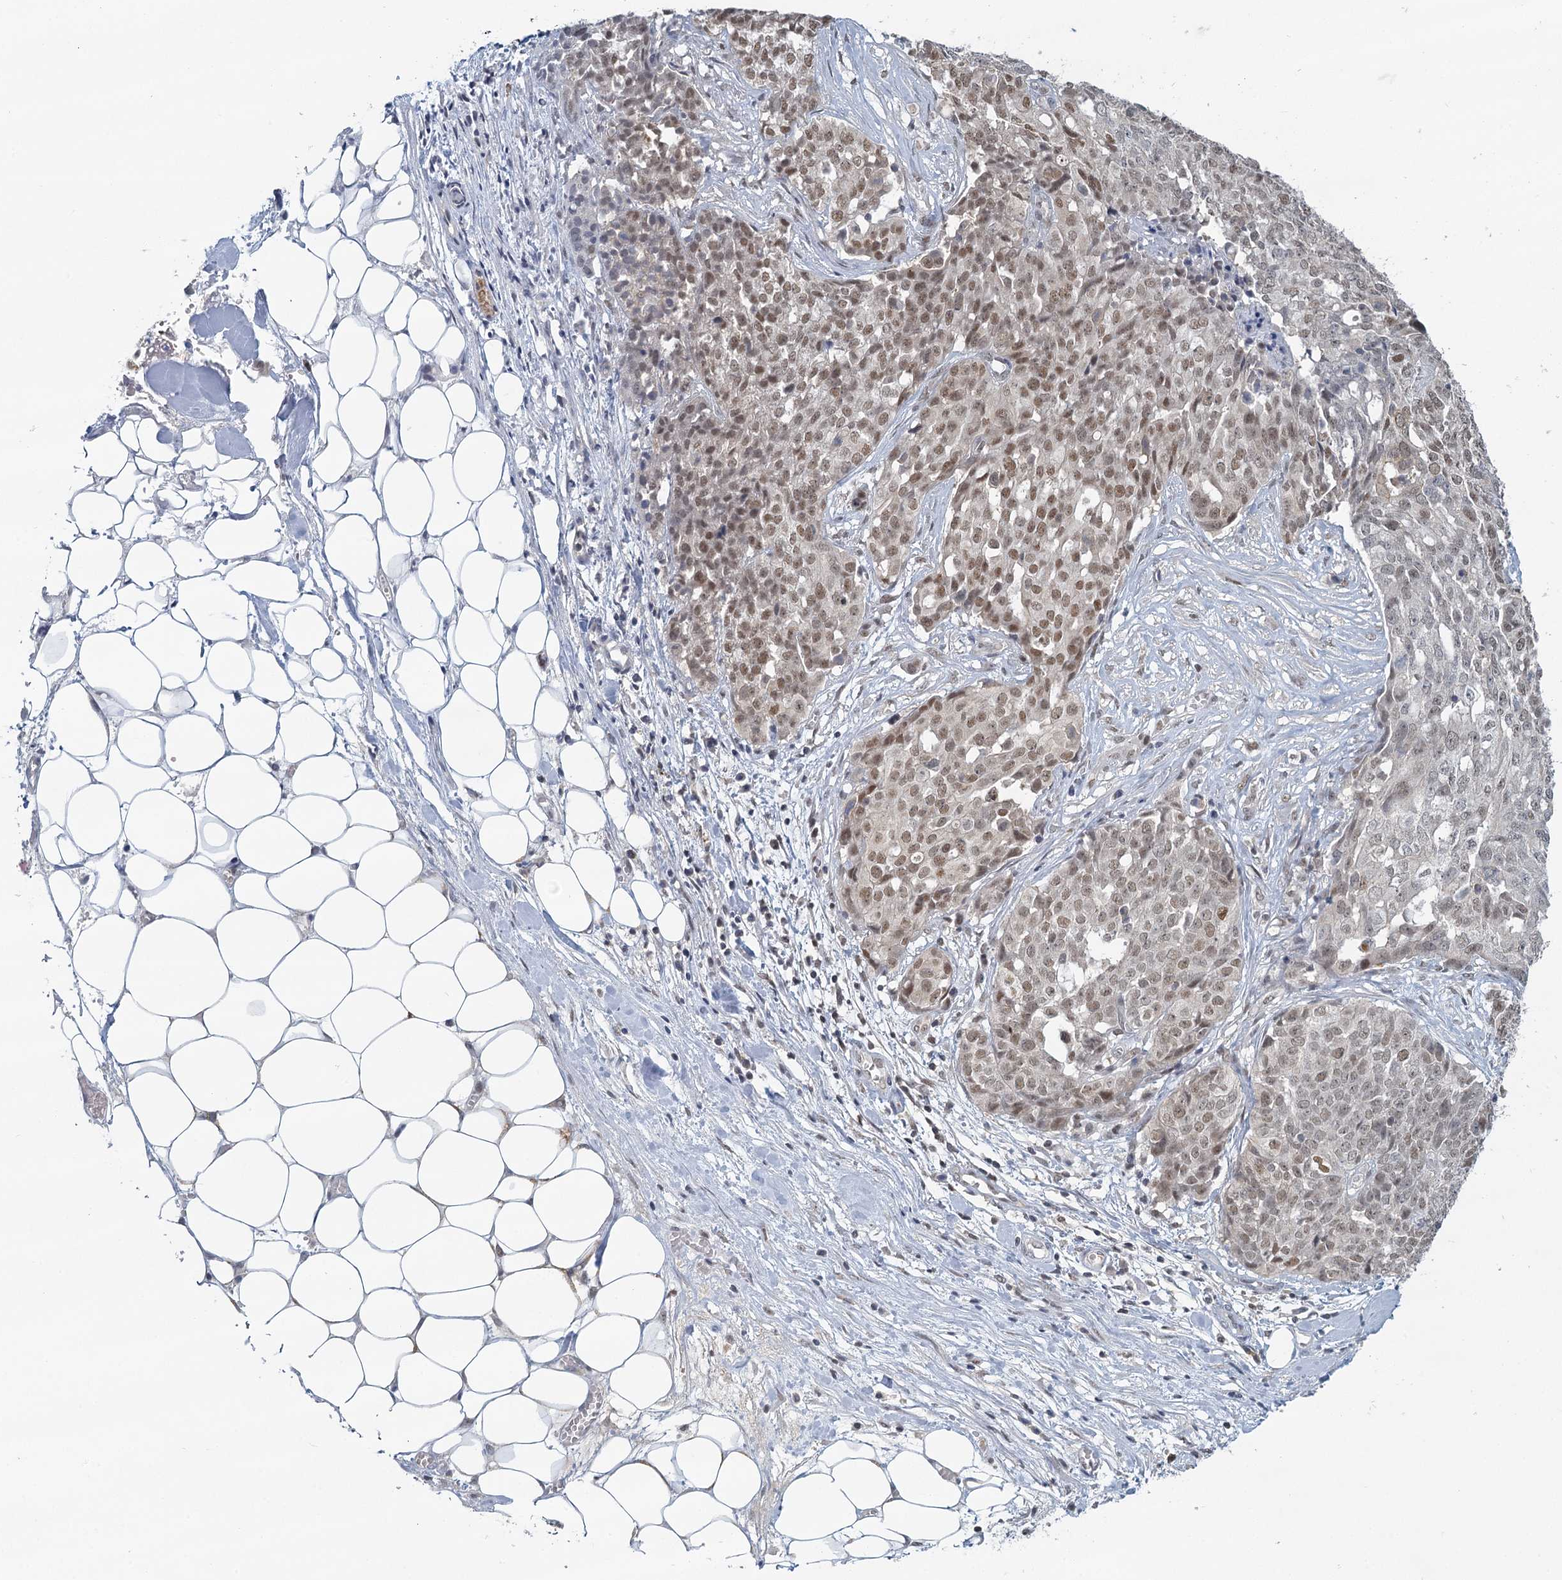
{"staining": {"intensity": "moderate", "quantity": ">75%", "location": "nuclear"}, "tissue": "ovarian cancer", "cell_type": "Tumor cells", "image_type": "cancer", "snomed": [{"axis": "morphology", "description": "Cystadenocarcinoma, serous, NOS"}, {"axis": "topography", "description": "Soft tissue"}, {"axis": "topography", "description": "Ovary"}], "caption": "The histopathology image shows a brown stain indicating the presence of a protein in the nuclear of tumor cells in ovarian cancer.", "gene": "GPATCH11", "patient": {"sex": "female", "age": 57}}